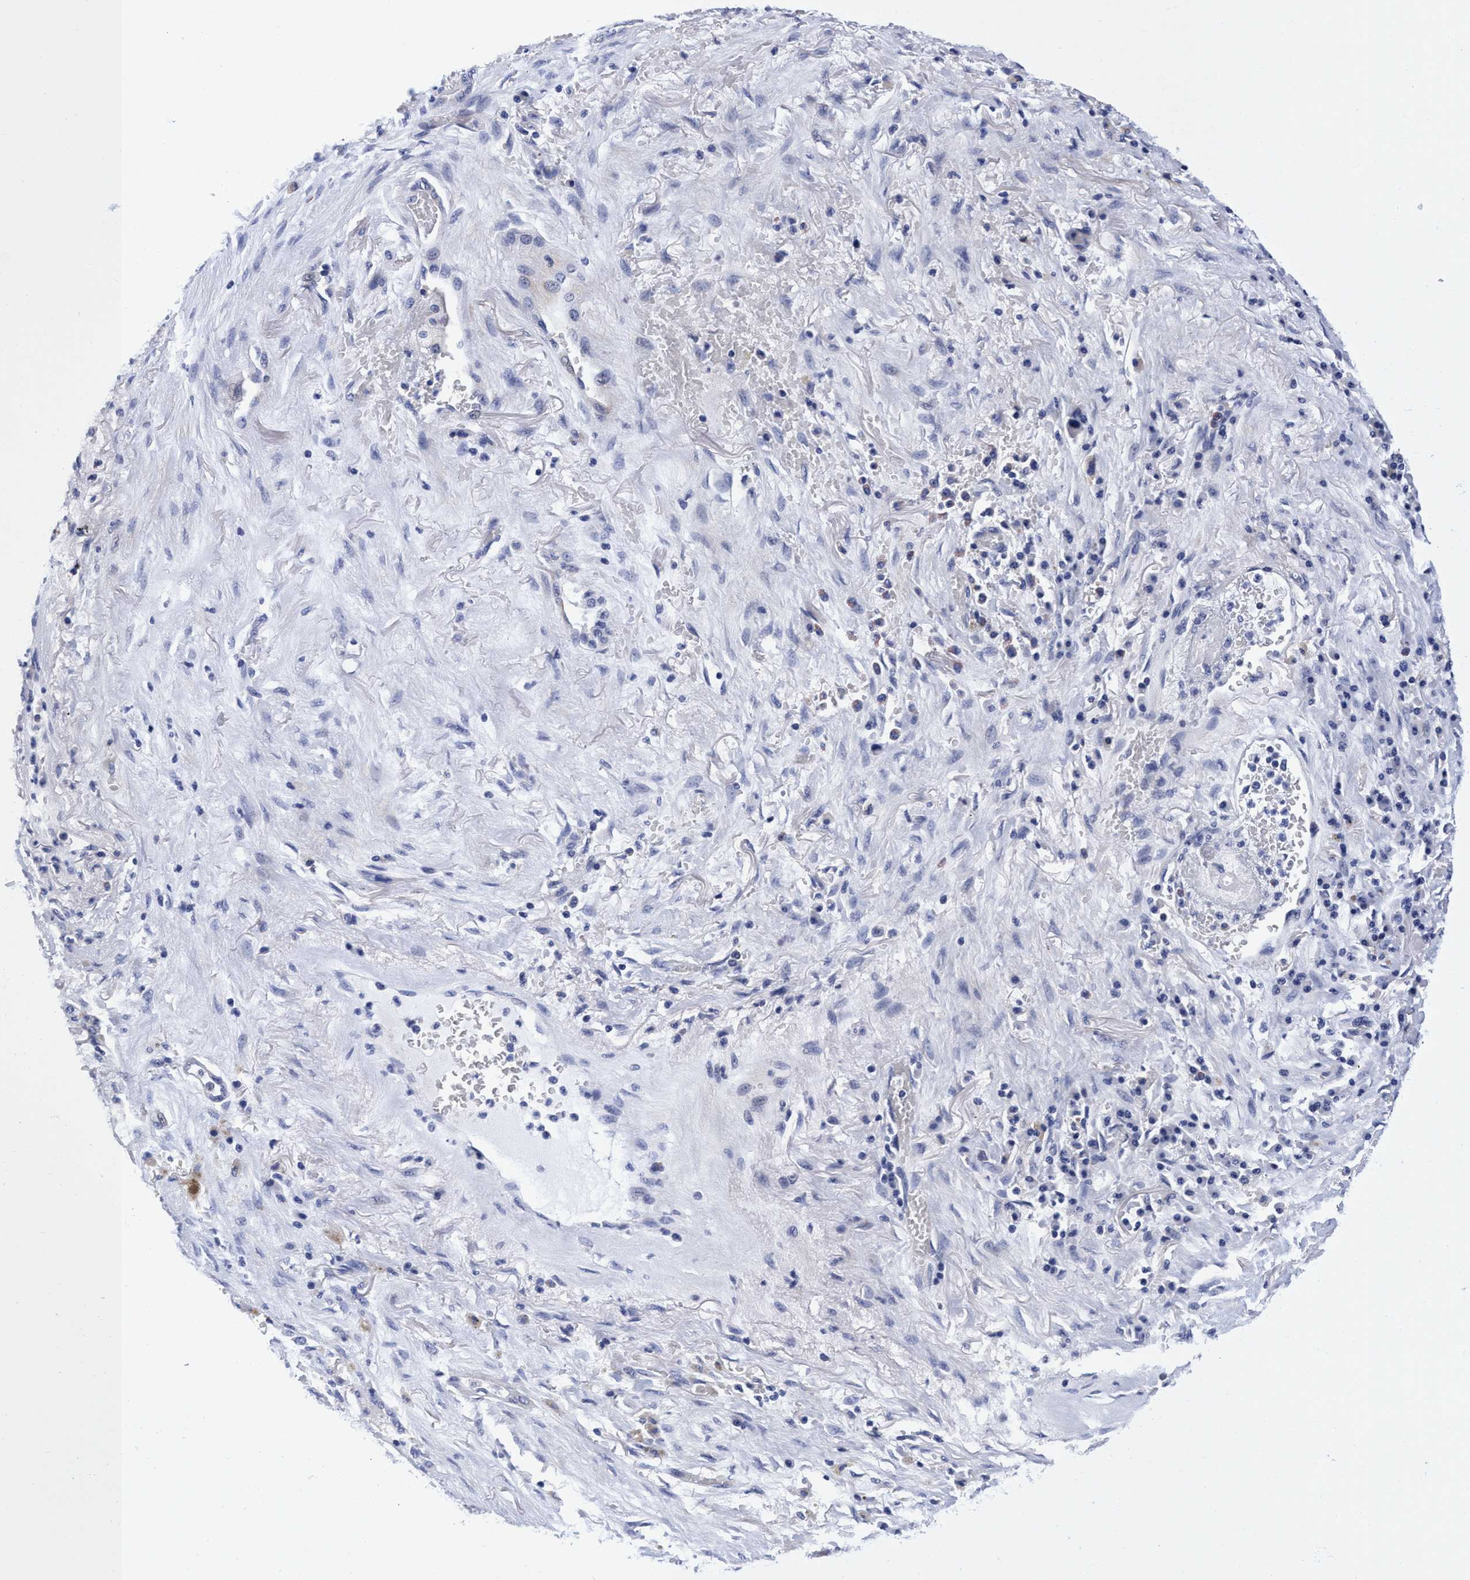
{"staining": {"intensity": "negative", "quantity": "none", "location": "none"}, "tissue": "lung cancer", "cell_type": "Tumor cells", "image_type": "cancer", "snomed": [{"axis": "morphology", "description": "Squamous cell carcinoma, NOS"}, {"axis": "topography", "description": "Lung"}], "caption": "A high-resolution image shows IHC staining of lung cancer (squamous cell carcinoma), which shows no significant expression in tumor cells.", "gene": "PLPPR1", "patient": {"sex": "male", "age": 61}}